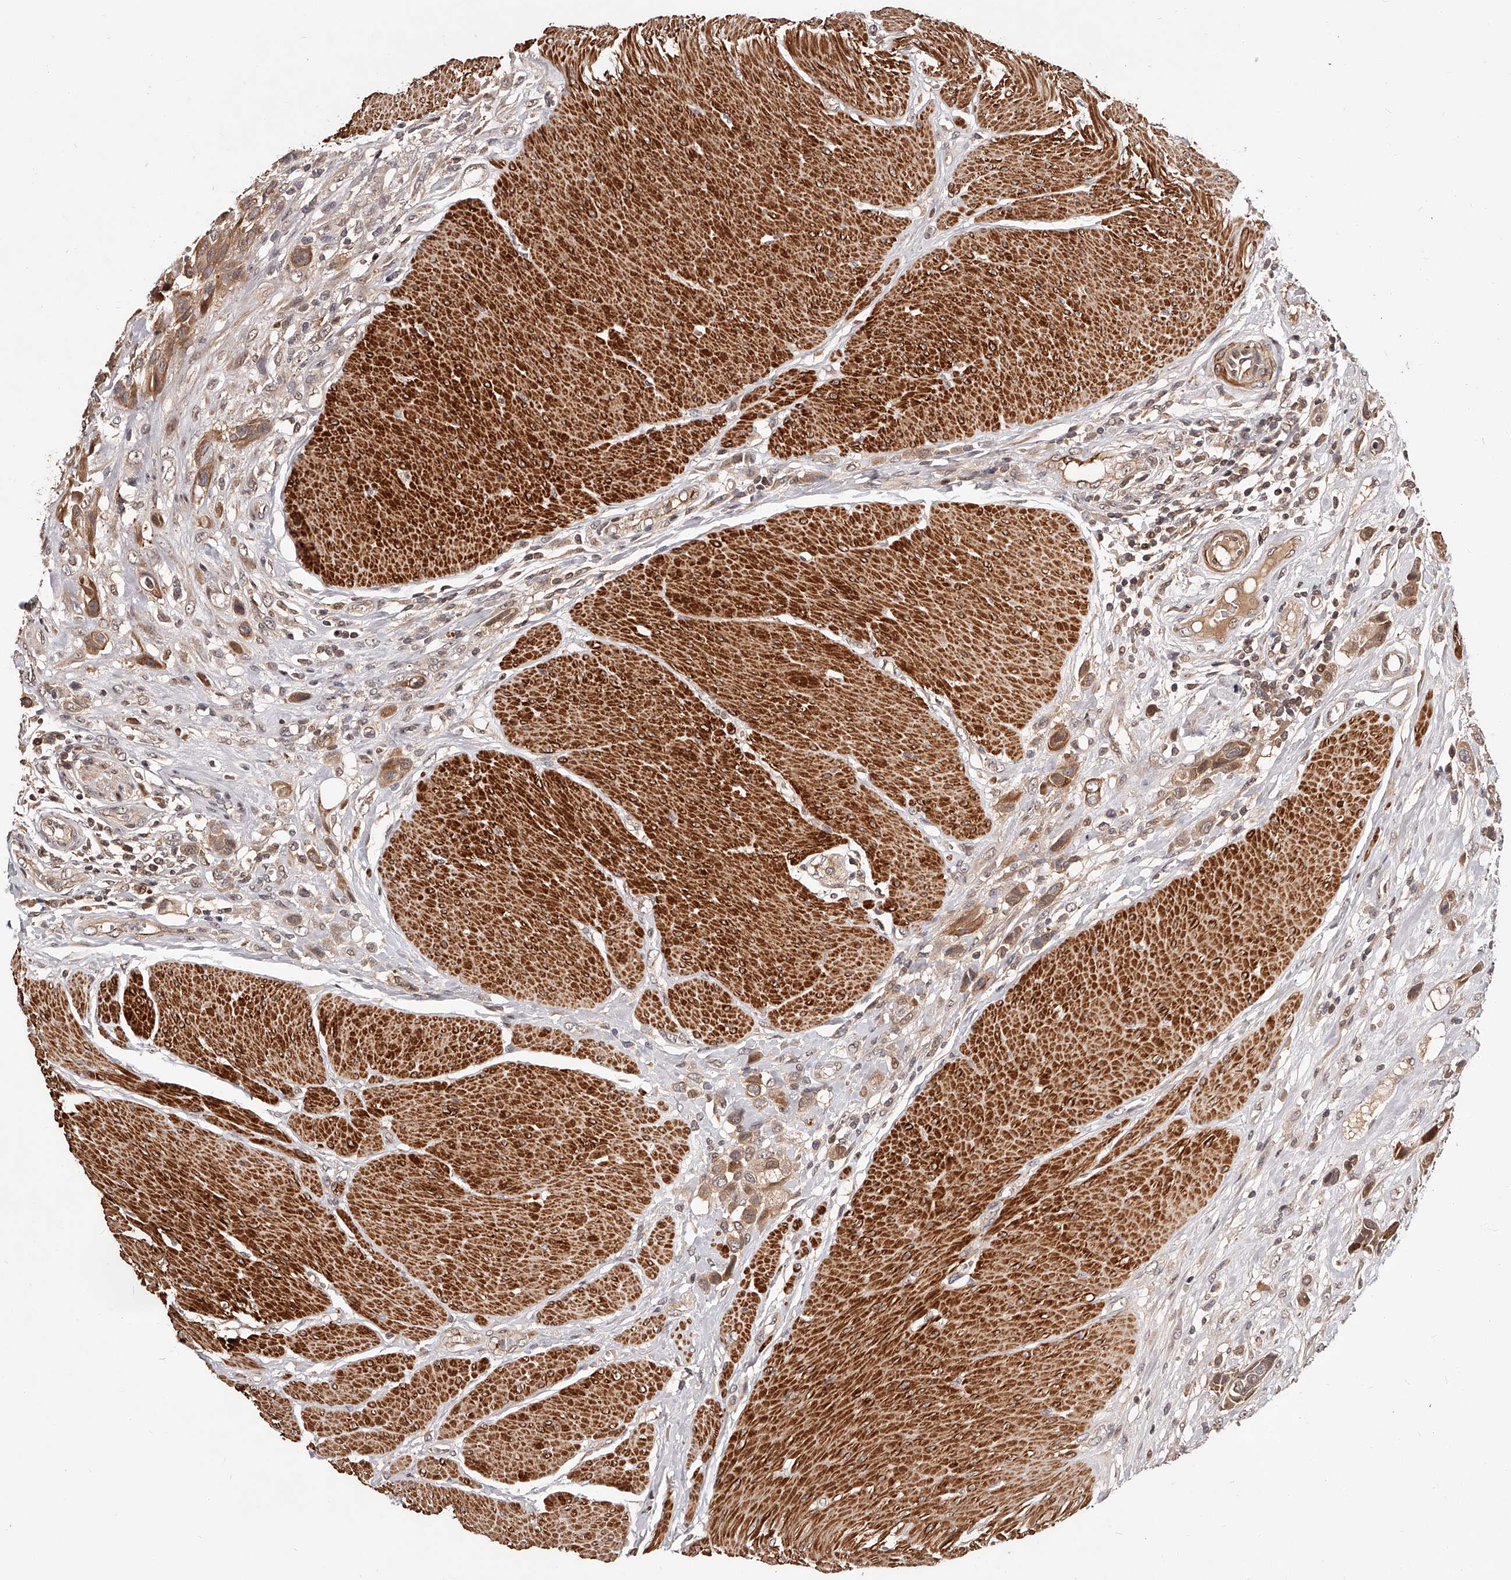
{"staining": {"intensity": "moderate", "quantity": ">75%", "location": "cytoplasmic/membranous"}, "tissue": "urothelial cancer", "cell_type": "Tumor cells", "image_type": "cancer", "snomed": [{"axis": "morphology", "description": "Urothelial carcinoma, High grade"}, {"axis": "topography", "description": "Urinary bladder"}], "caption": "Urothelial cancer was stained to show a protein in brown. There is medium levels of moderate cytoplasmic/membranous staining in about >75% of tumor cells.", "gene": "CUL7", "patient": {"sex": "male", "age": 50}}